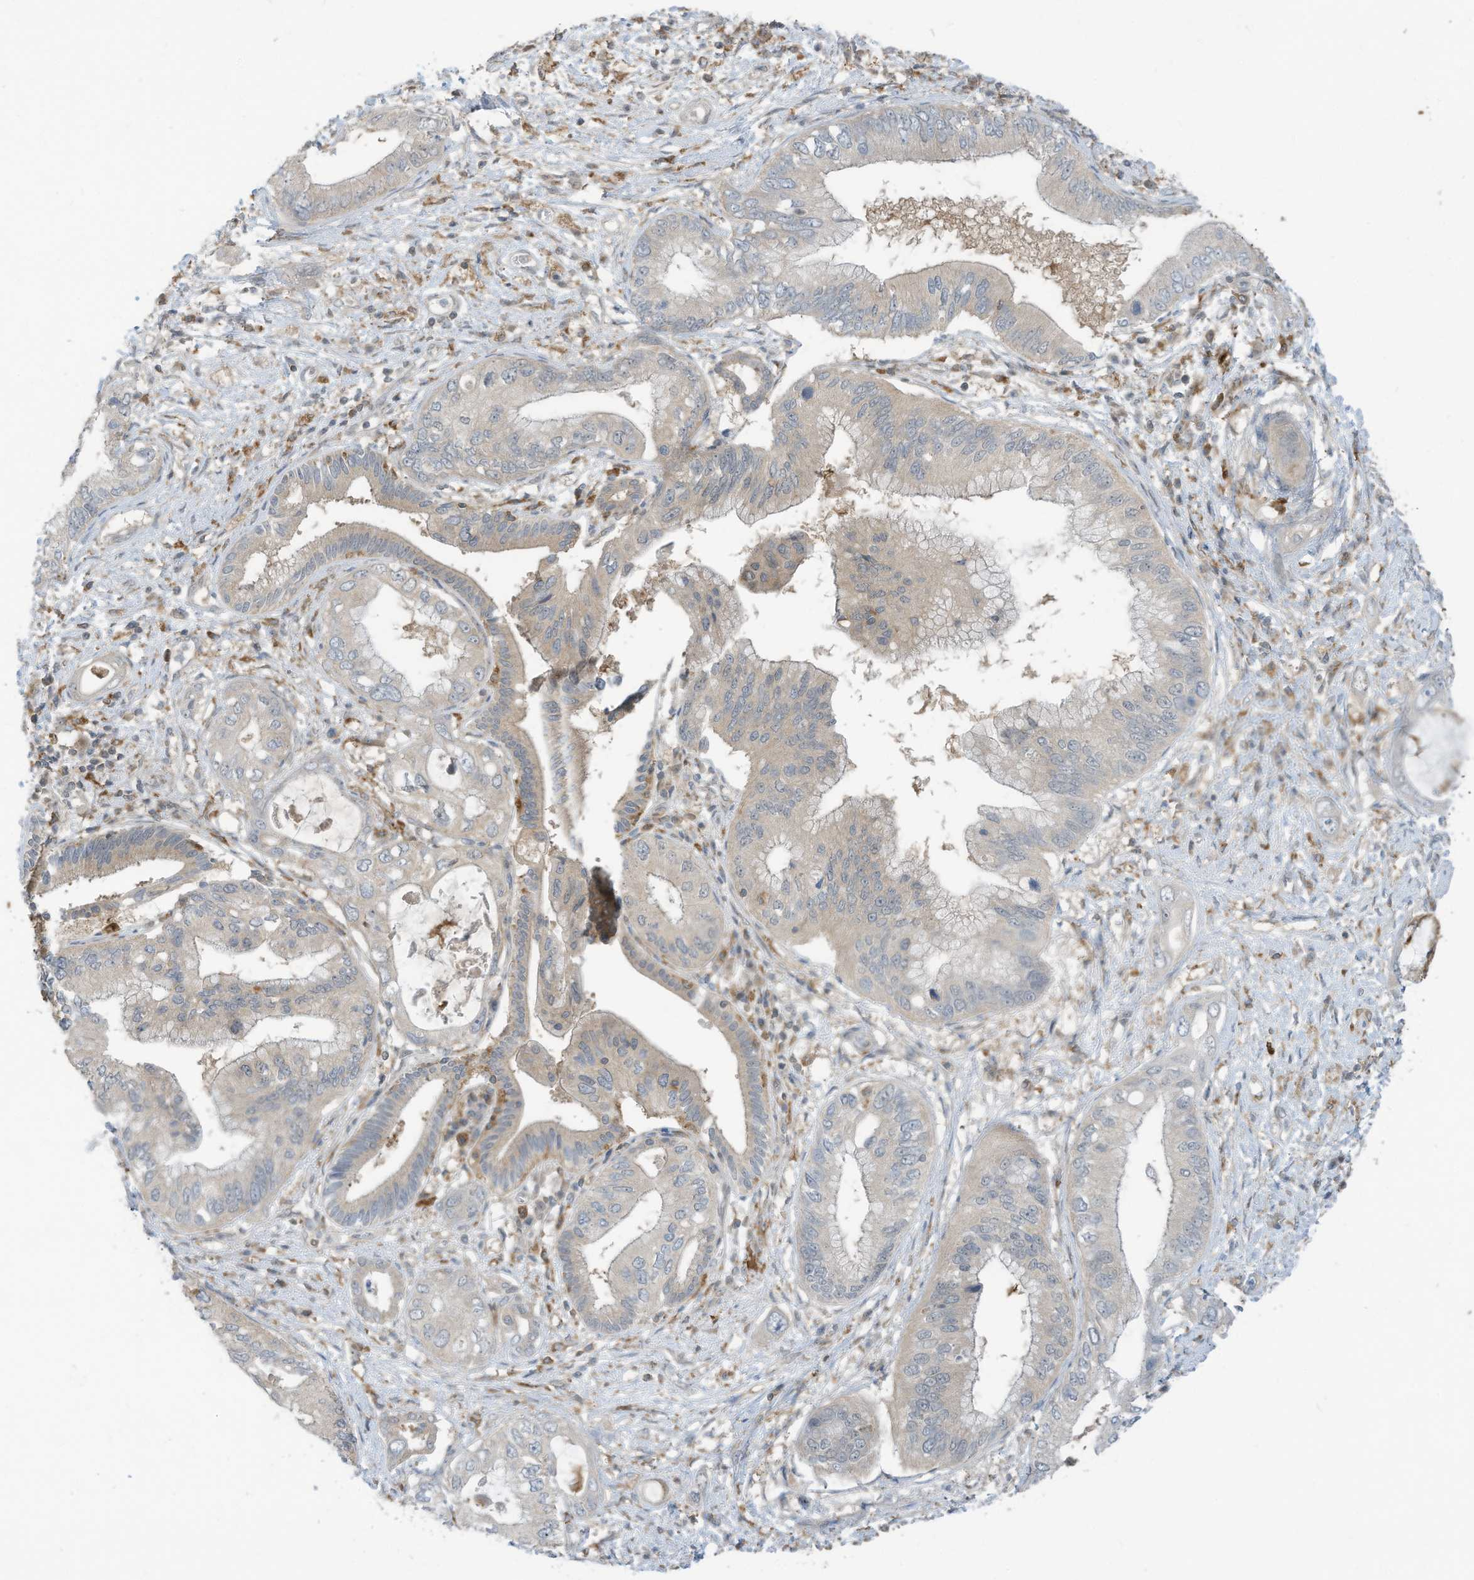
{"staining": {"intensity": "negative", "quantity": "none", "location": "none"}, "tissue": "pancreatic cancer", "cell_type": "Tumor cells", "image_type": "cancer", "snomed": [{"axis": "morphology", "description": "Inflammation, NOS"}, {"axis": "morphology", "description": "Adenocarcinoma, NOS"}, {"axis": "topography", "description": "Pancreas"}], "caption": "Immunohistochemistry (IHC) histopathology image of adenocarcinoma (pancreatic) stained for a protein (brown), which shows no positivity in tumor cells.", "gene": "DZIP3", "patient": {"sex": "female", "age": 56}}